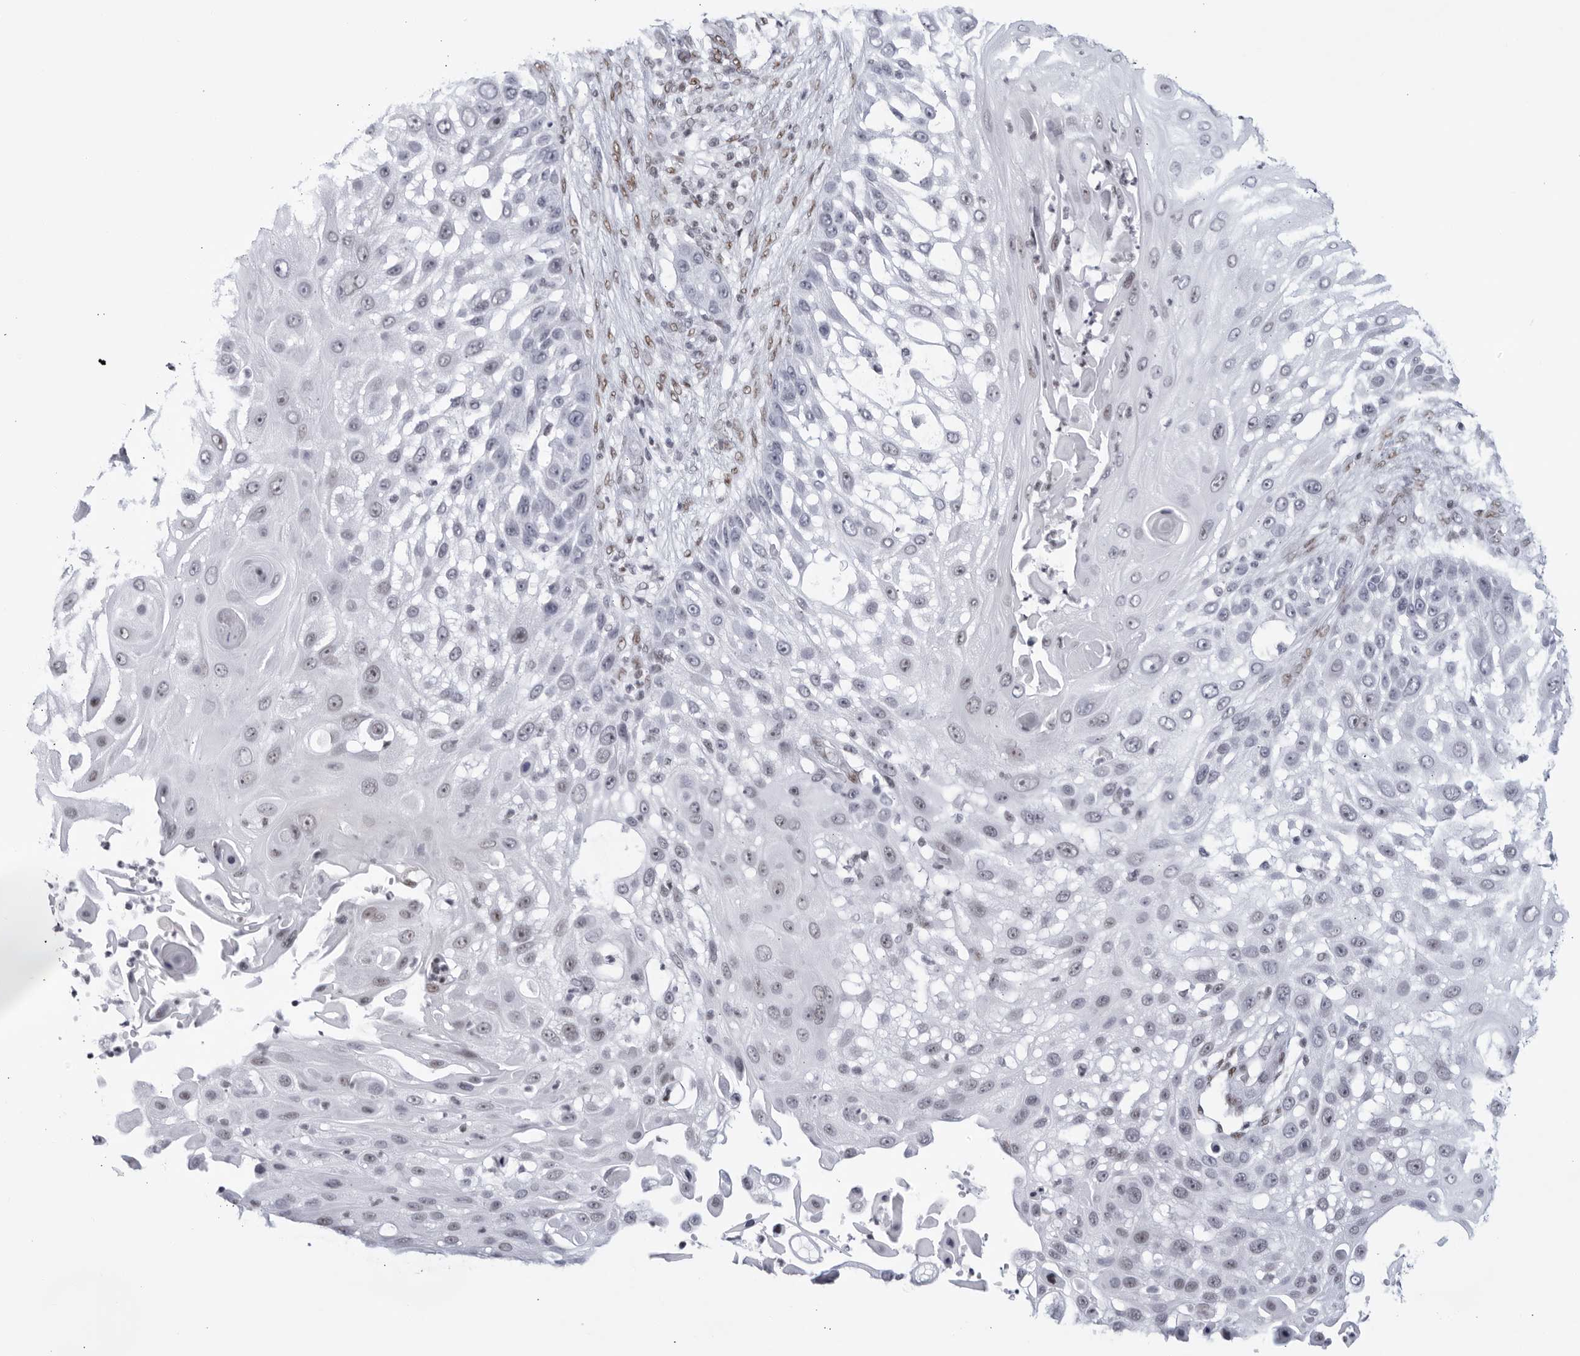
{"staining": {"intensity": "negative", "quantity": "none", "location": "none"}, "tissue": "skin cancer", "cell_type": "Tumor cells", "image_type": "cancer", "snomed": [{"axis": "morphology", "description": "Squamous cell carcinoma, NOS"}, {"axis": "topography", "description": "Skin"}], "caption": "Tumor cells are negative for brown protein staining in skin squamous cell carcinoma. Brightfield microscopy of IHC stained with DAB (brown) and hematoxylin (blue), captured at high magnification.", "gene": "HP1BP3", "patient": {"sex": "female", "age": 44}}